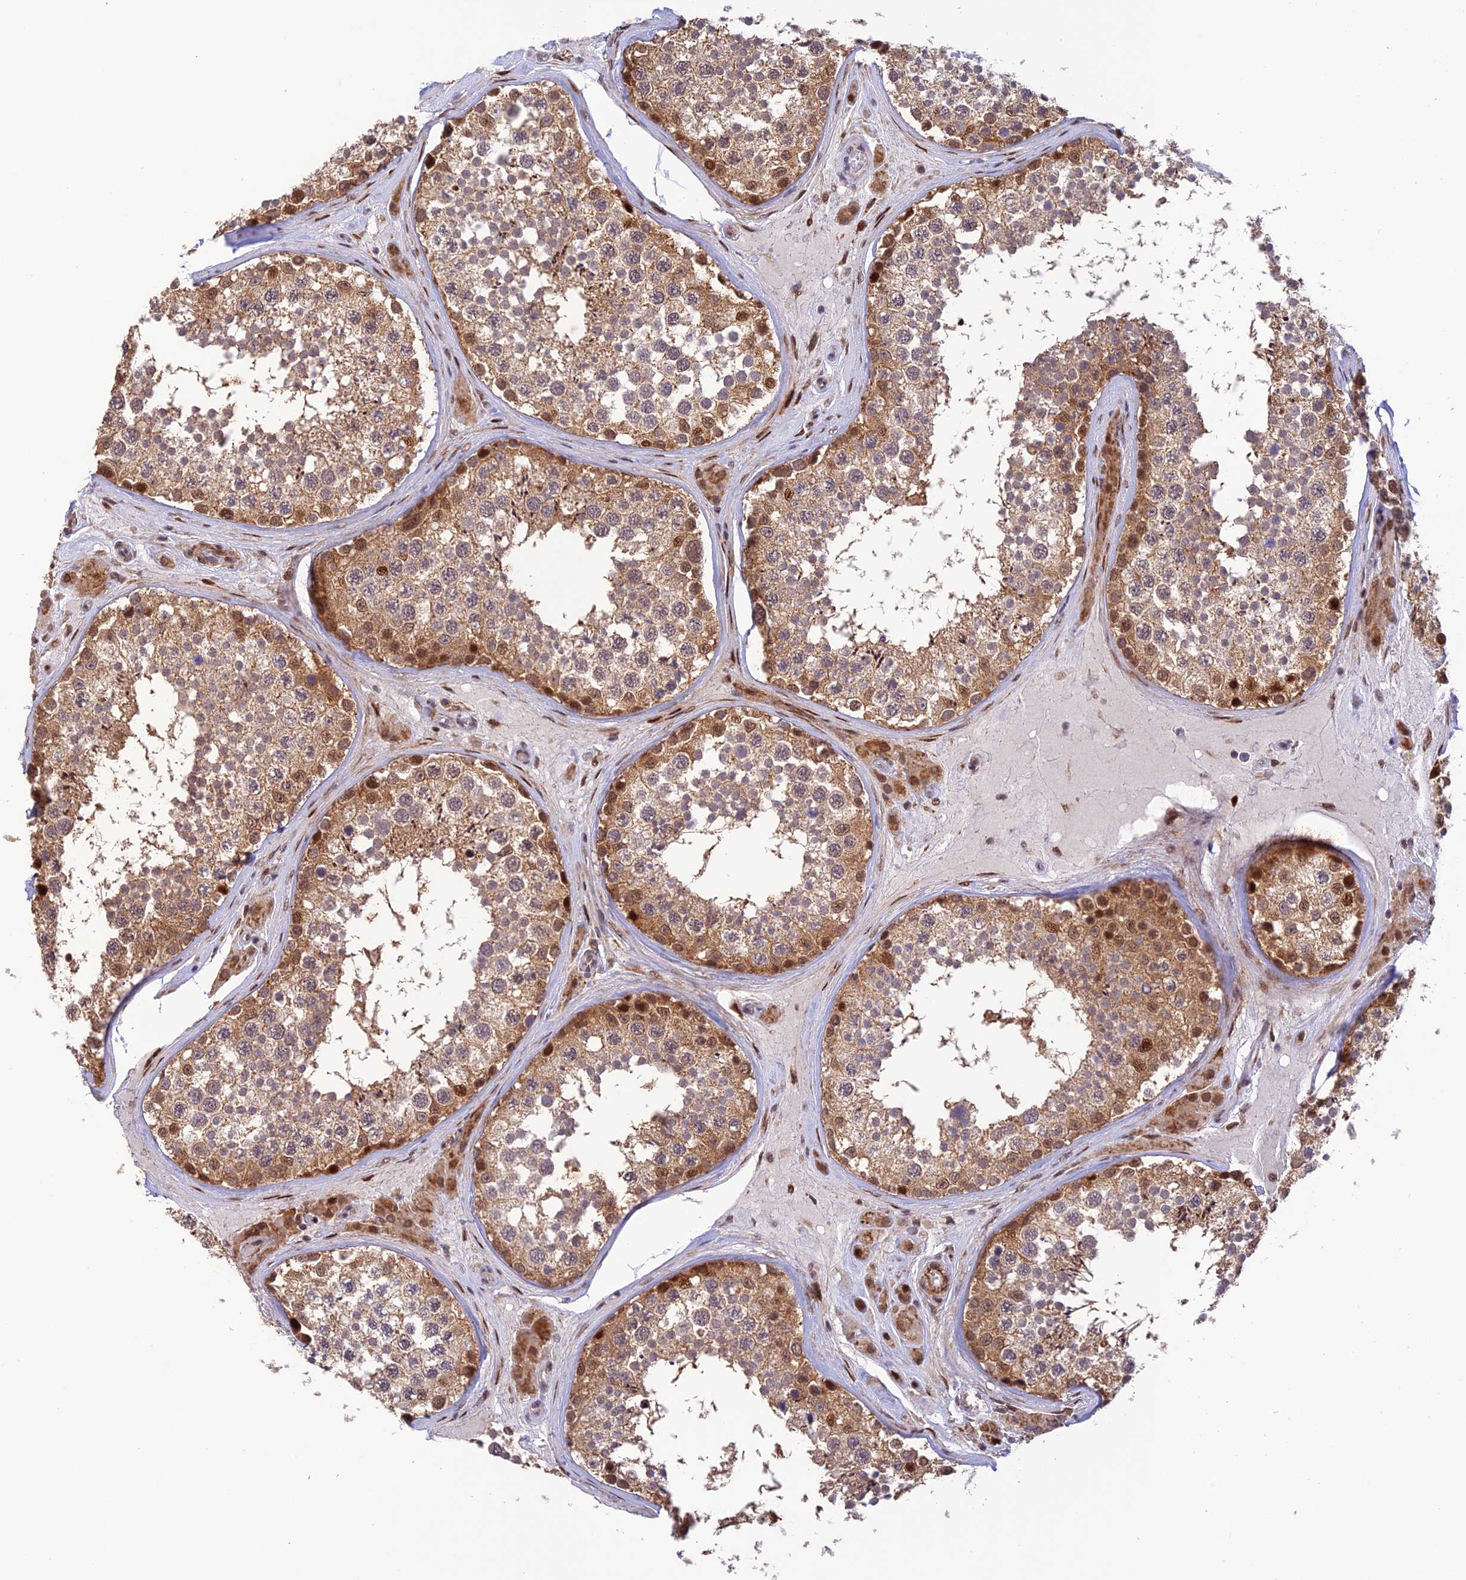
{"staining": {"intensity": "moderate", "quantity": ">75%", "location": "cytoplasmic/membranous,nuclear"}, "tissue": "testis", "cell_type": "Cells in seminiferous ducts", "image_type": "normal", "snomed": [{"axis": "morphology", "description": "Normal tissue, NOS"}, {"axis": "topography", "description": "Testis"}], "caption": "This is an image of IHC staining of normal testis, which shows moderate staining in the cytoplasmic/membranous,nuclear of cells in seminiferous ducts.", "gene": "WDR55", "patient": {"sex": "male", "age": 46}}